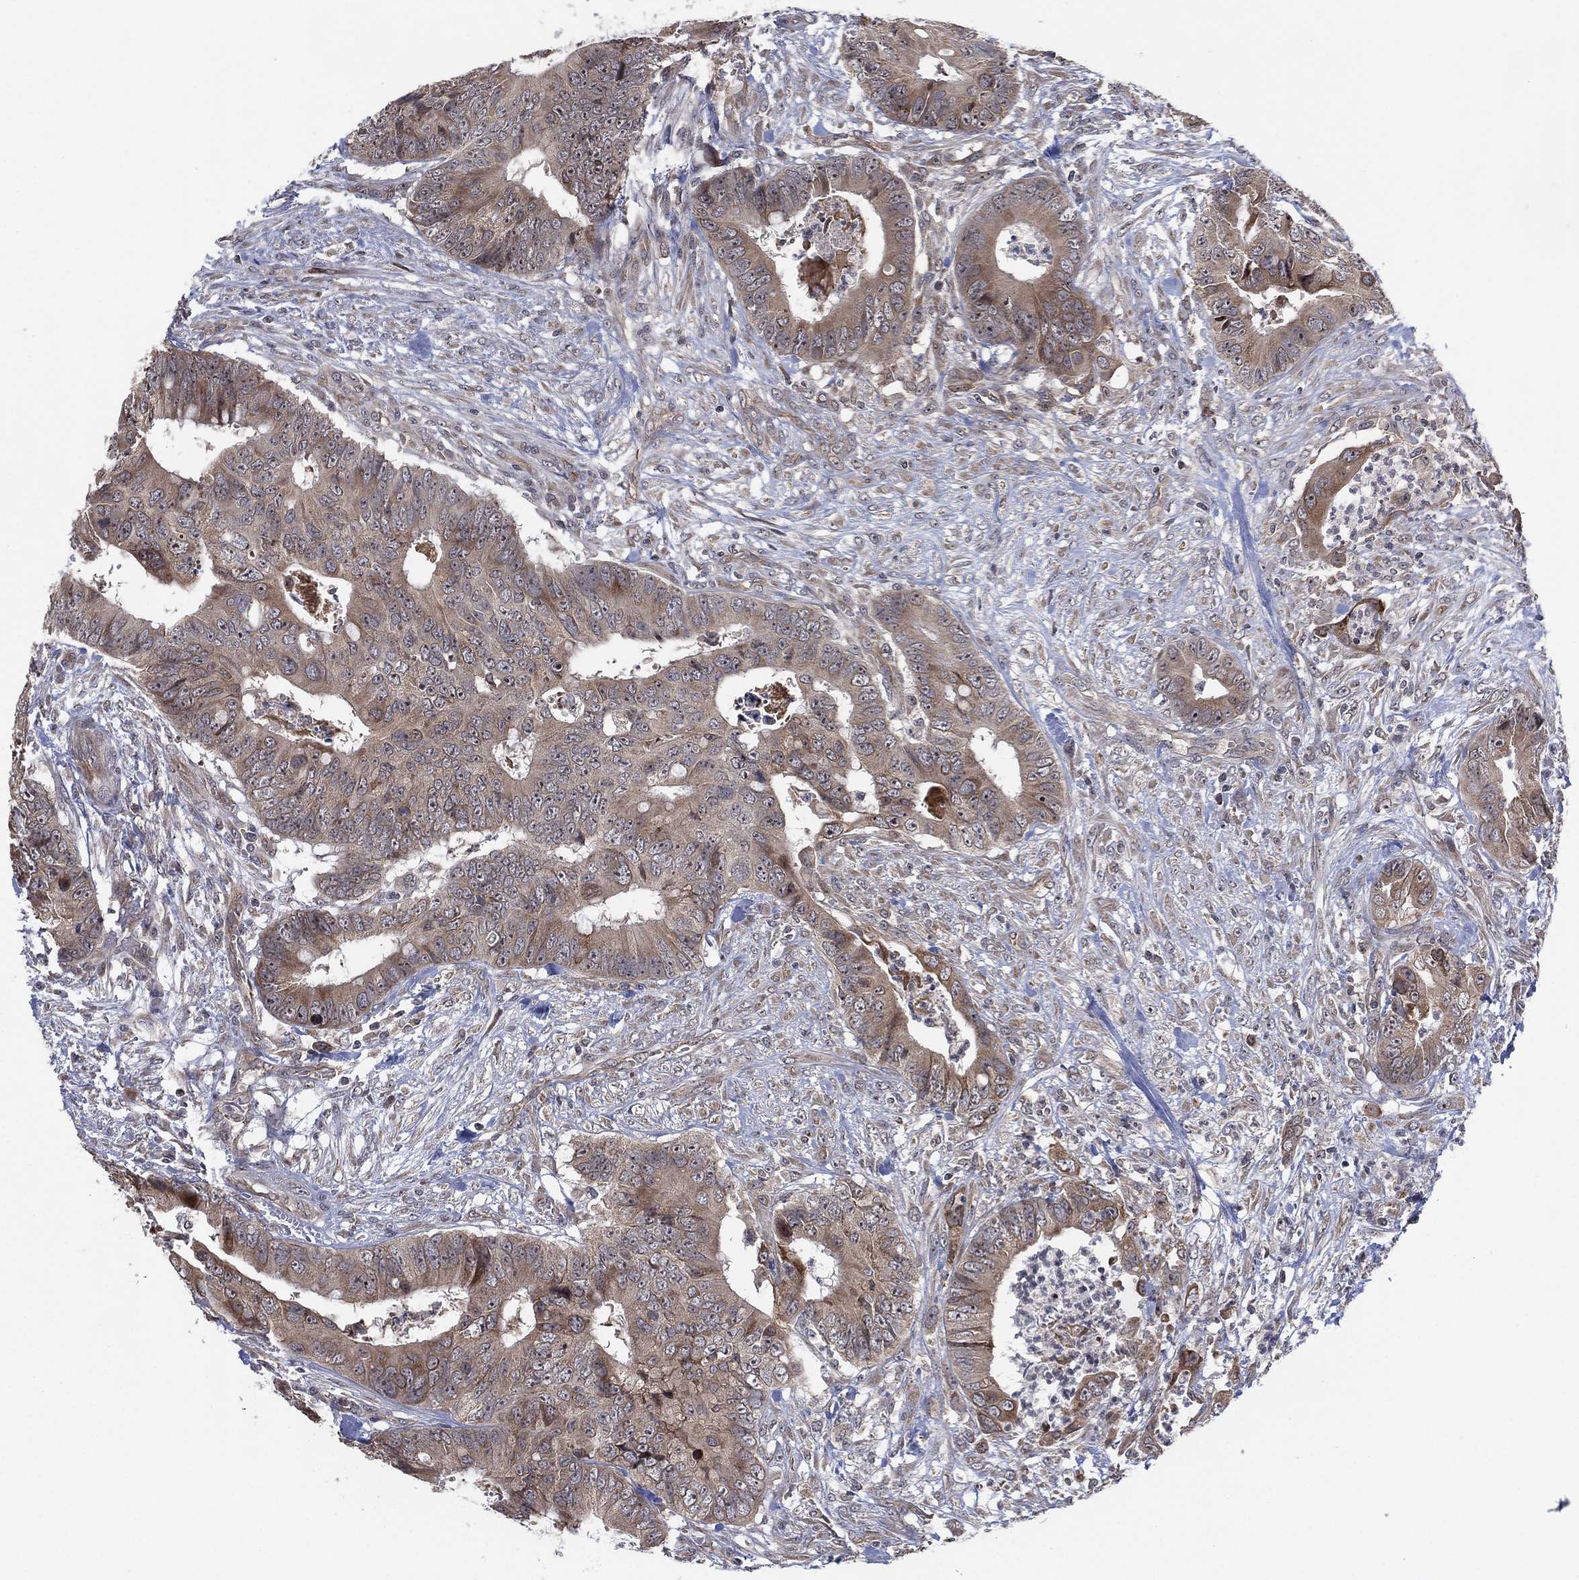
{"staining": {"intensity": "weak", "quantity": "25%-75%", "location": "cytoplasmic/membranous"}, "tissue": "colorectal cancer", "cell_type": "Tumor cells", "image_type": "cancer", "snomed": [{"axis": "morphology", "description": "Adenocarcinoma, NOS"}, {"axis": "topography", "description": "Colon"}], "caption": "Human colorectal adenocarcinoma stained with a brown dye exhibits weak cytoplasmic/membranous positive expression in approximately 25%-75% of tumor cells.", "gene": "TMCO1", "patient": {"sex": "male", "age": 84}}